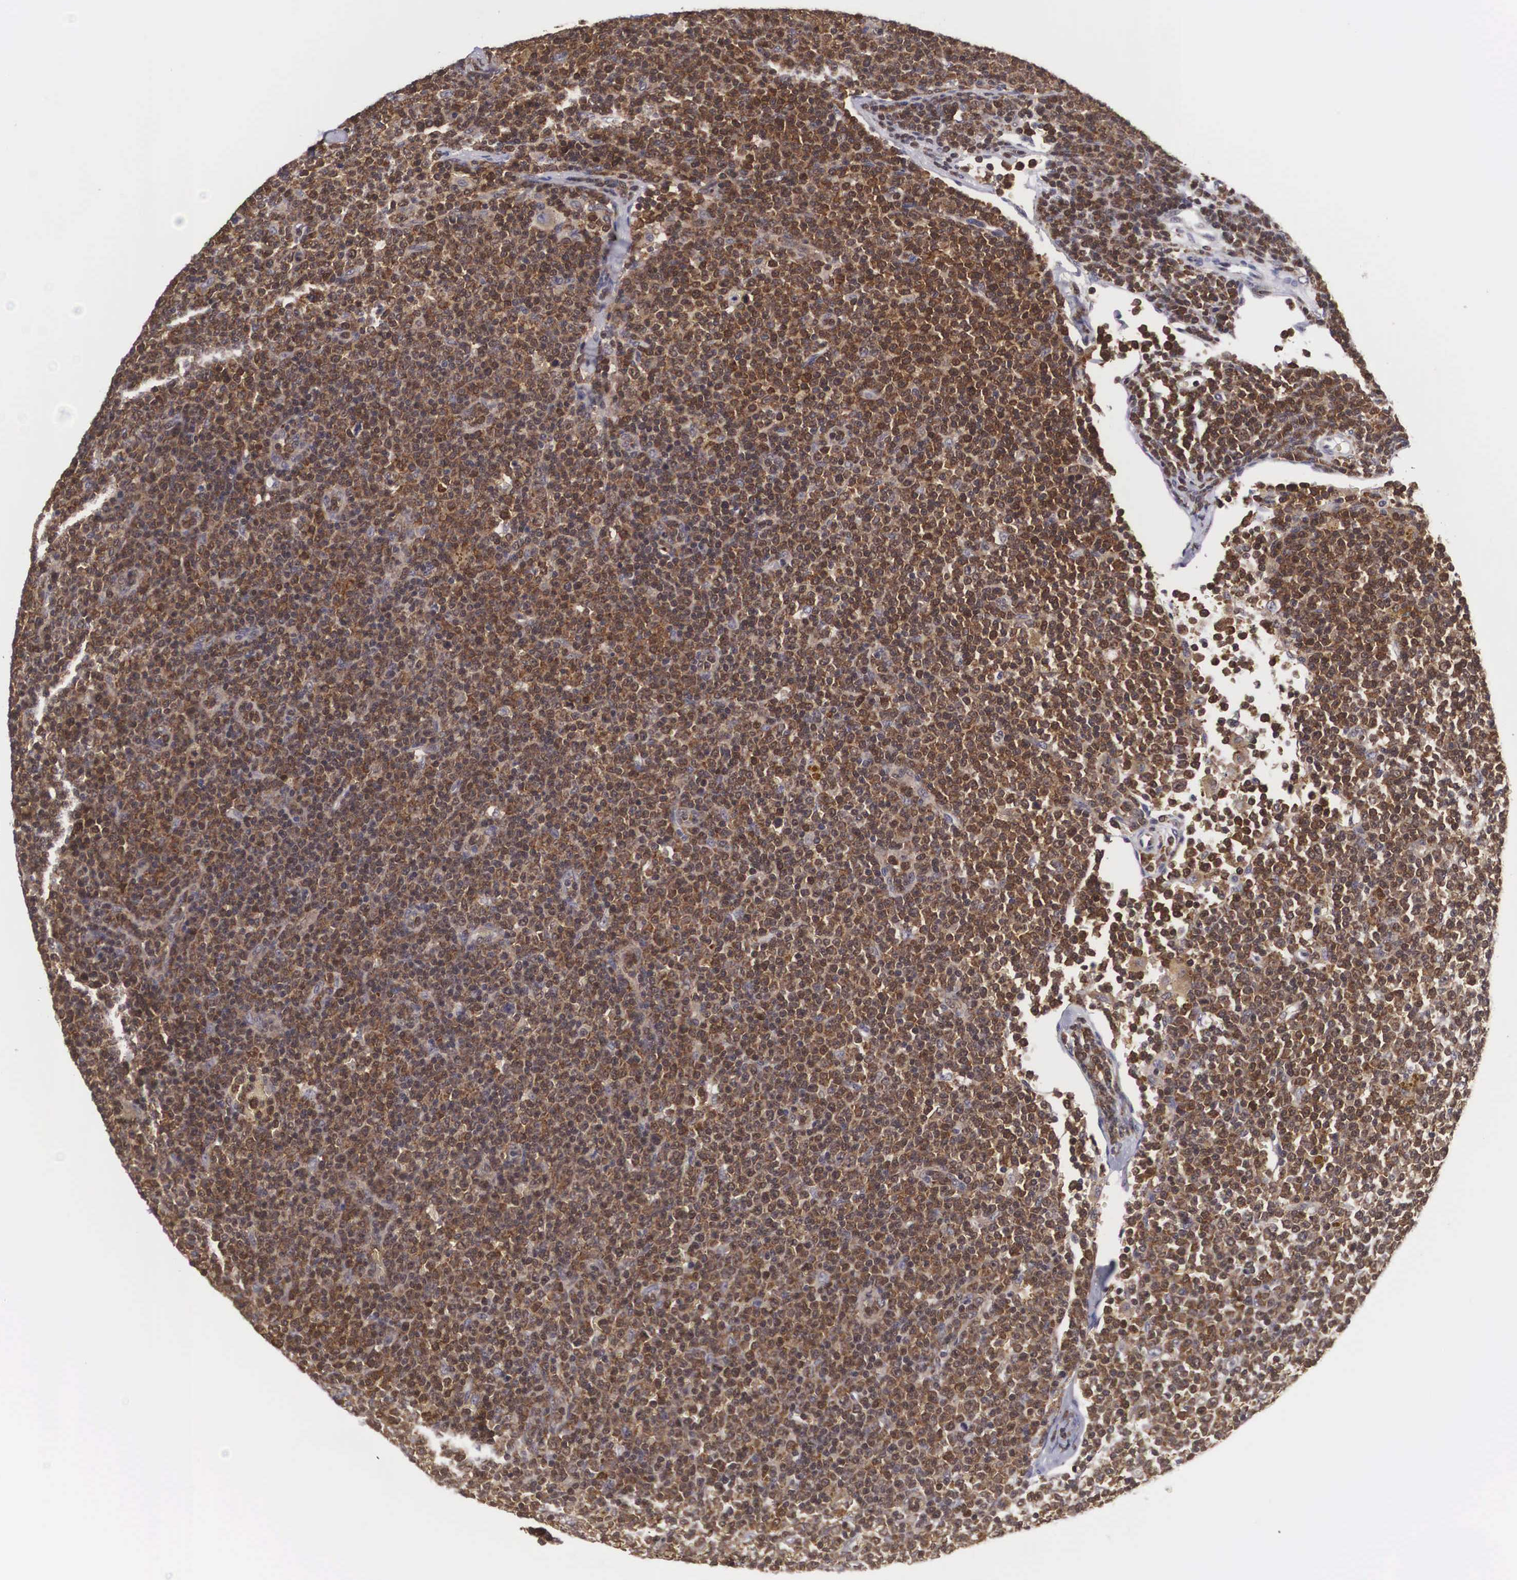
{"staining": {"intensity": "moderate", "quantity": ">75%", "location": "cytoplasmic/membranous,nuclear"}, "tissue": "lymphoma", "cell_type": "Tumor cells", "image_type": "cancer", "snomed": [{"axis": "morphology", "description": "Malignant lymphoma, non-Hodgkin's type, Low grade"}, {"axis": "topography", "description": "Lymph node"}], "caption": "Immunohistochemistry of human low-grade malignant lymphoma, non-Hodgkin's type shows medium levels of moderate cytoplasmic/membranous and nuclear staining in approximately >75% of tumor cells. (Brightfield microscopy of DAB IHC at high magnification).", "gene": "ADSL", "patient": {"sex": "male", "age": 50}}